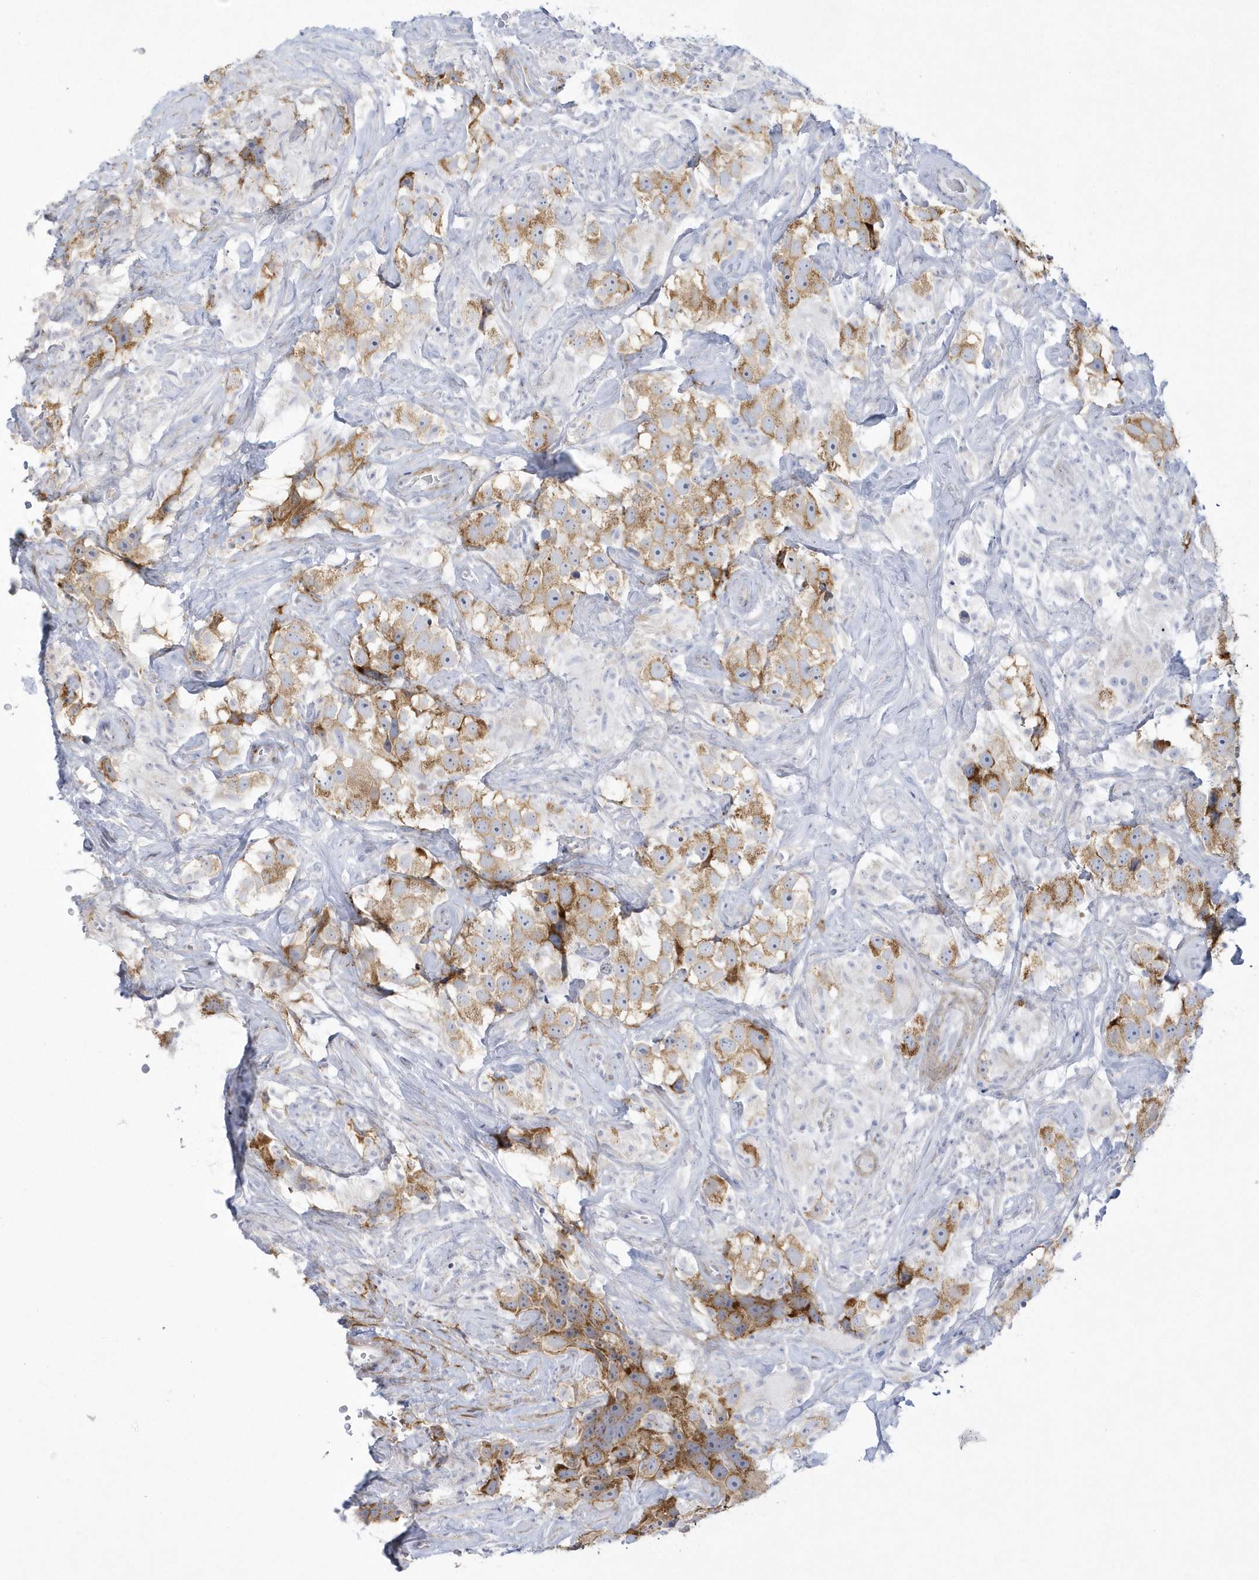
{"staining": {"intensity": "moderate", "quantity": ">75%", "location": "cytoplasmic/membranous"}, "tissue": "testis cancer", "cell_type": "Tumor cells", "image_type": "cancer", "snomed": [{"axis": "morphology", "description": "Seminoma, NOS"}, {"axis": "topography", "description": "Testis"}], "caption": "Human seminoma (testis) stained with a protein marker exhibits moderate staining in tumor cells.", "gene": "WDR27", "patient": {"sex": "male", "age": 49}}